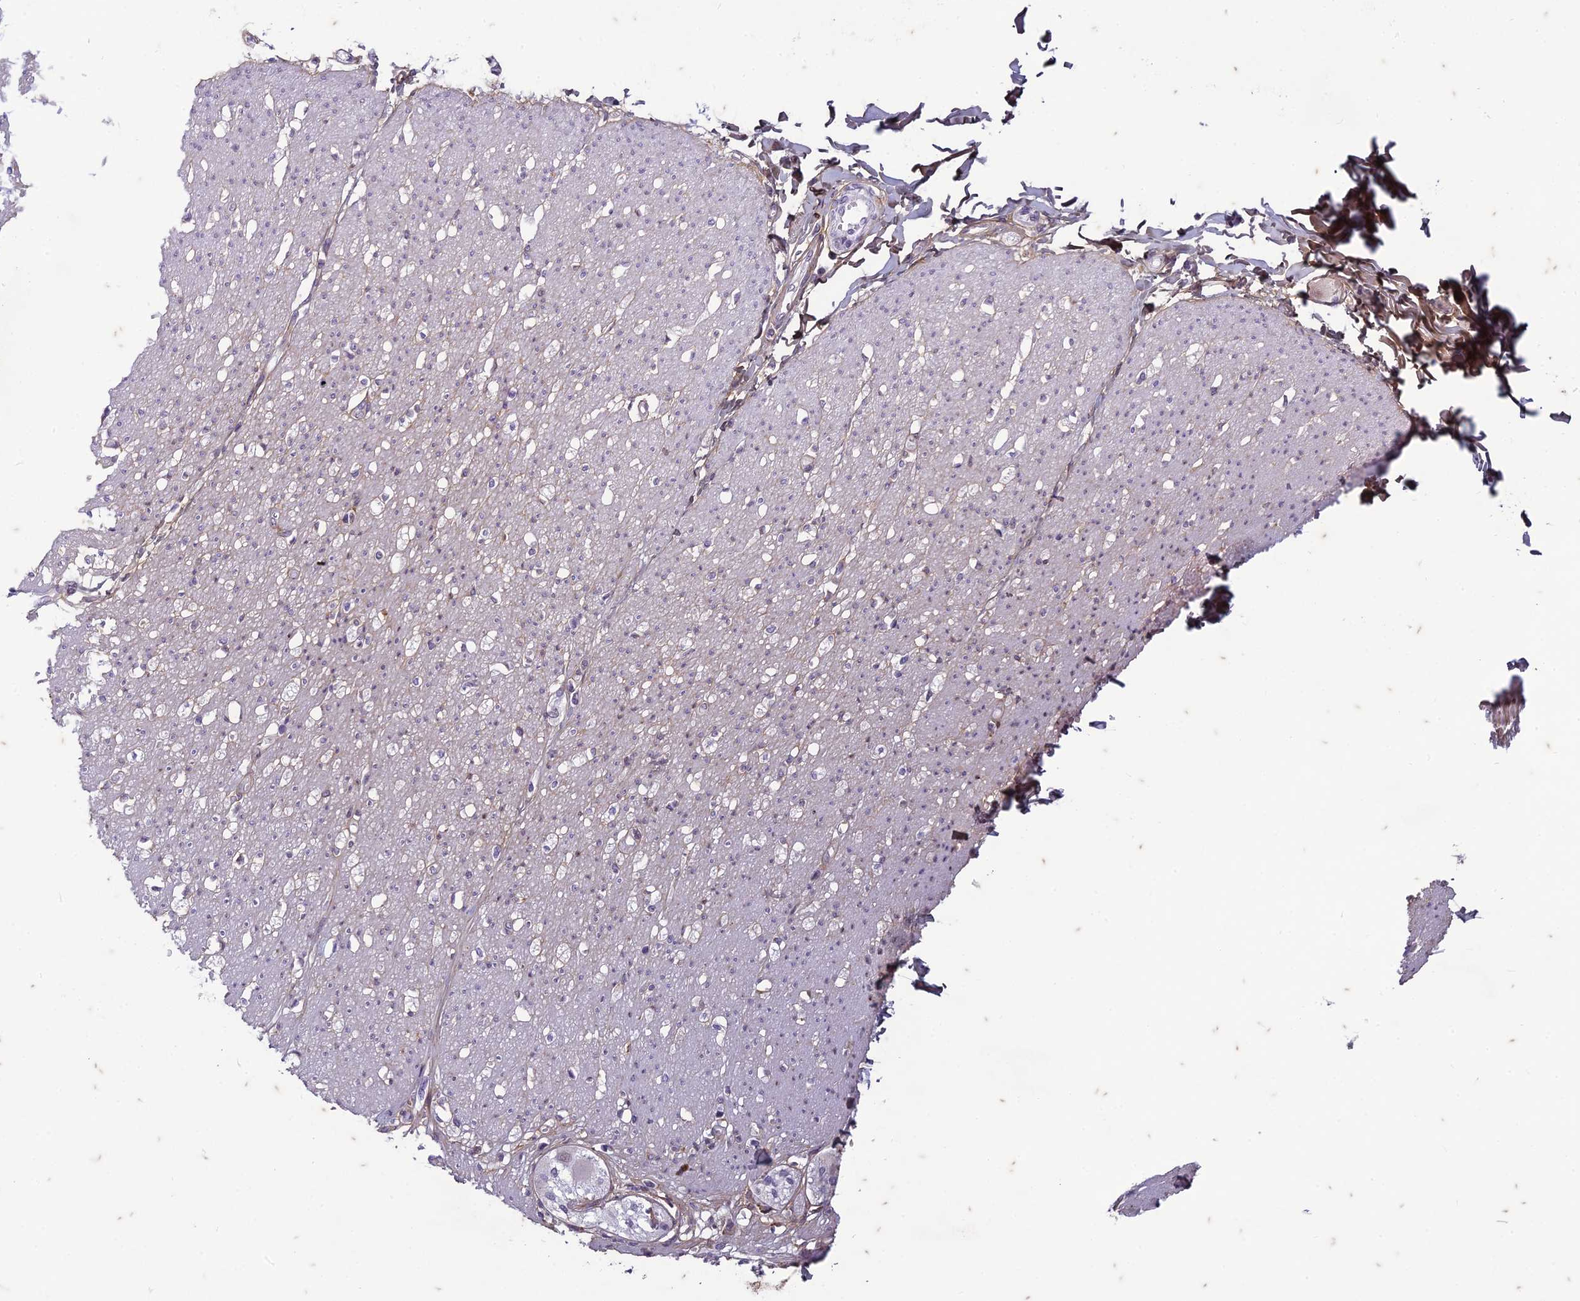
{"staining": {"intensity": "weak", "quantity": "<25%", "location": "cytoplasmic/membranous"}, "tissue": "smooth muscle", "cell_type": "Smooth muscle cells", "image_type": "normal", "snomed": [{"axis": "morphology", "description": "Normal tissue, NOS"}, {"axis": "morphology", "description": "Adenocarcinoma, NOS"}, {"axis": "topography", "description": "Colon"}, {"axis": "topography", "description": "Peripheral nerve tissue"}], "caption": "Histopathology image shows no significant protein positivity in smooth muscle cells of unremarkable smooth muscle.", "gene": "PABPN1L", "patient": {"sex": "male", "age": 14}}